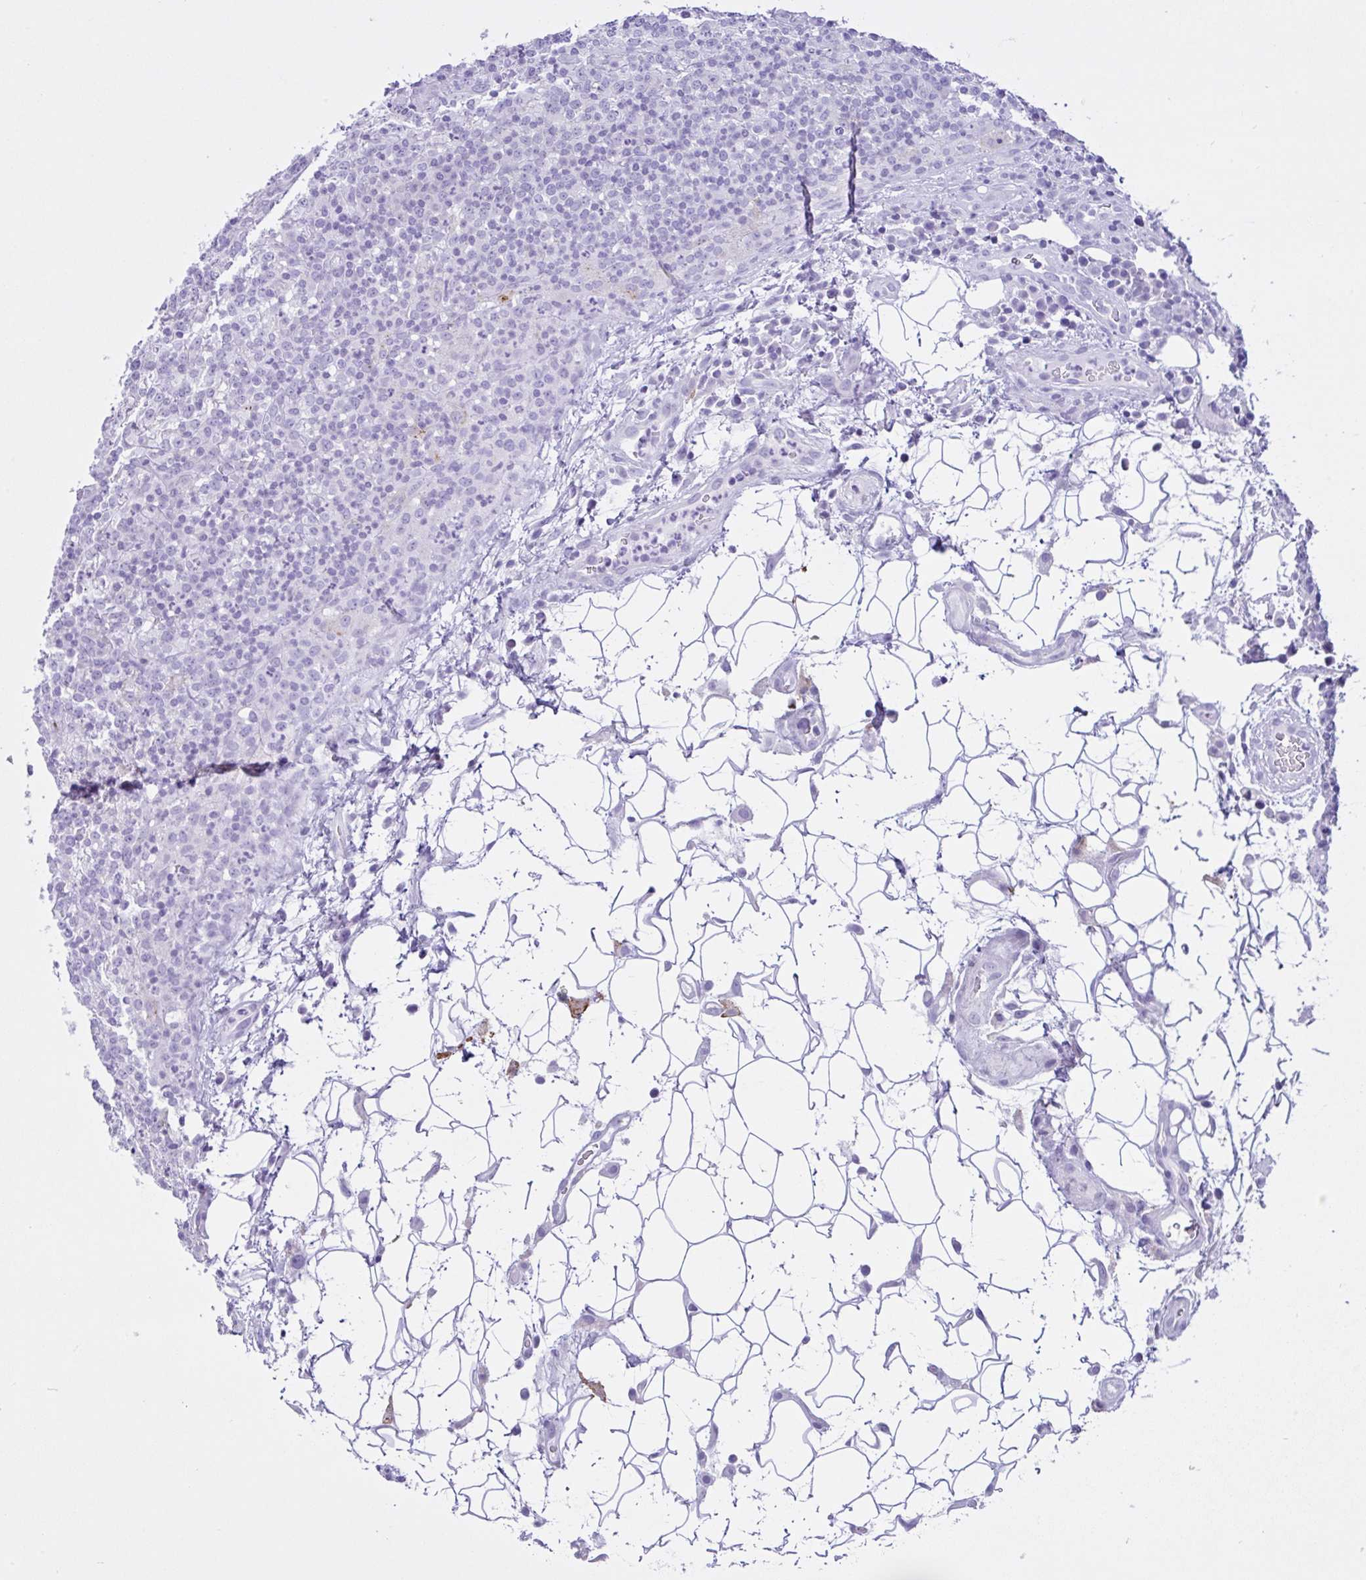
{"staining": {"intensity": "negative", "quantity": "none", "location": "none"}, "tissue": "lymphoma", "cell_type": "Tumor cells", "image_type": "cancer", "snomed": [{"axis": "morphology", "description": "Malignant lymphoma, non-Hodgkin's type, High grade"}, {"axis": "topography", "description": "Lymph node"}], "caption": "A photomicrograph of malignant lymphoma, non-Hodgkin's type (high-grade) stained for a protein reveals no brown staining in tumor cells.", "gene": "CYP19A1", "patient": {"sex": "male", "age": 54}}